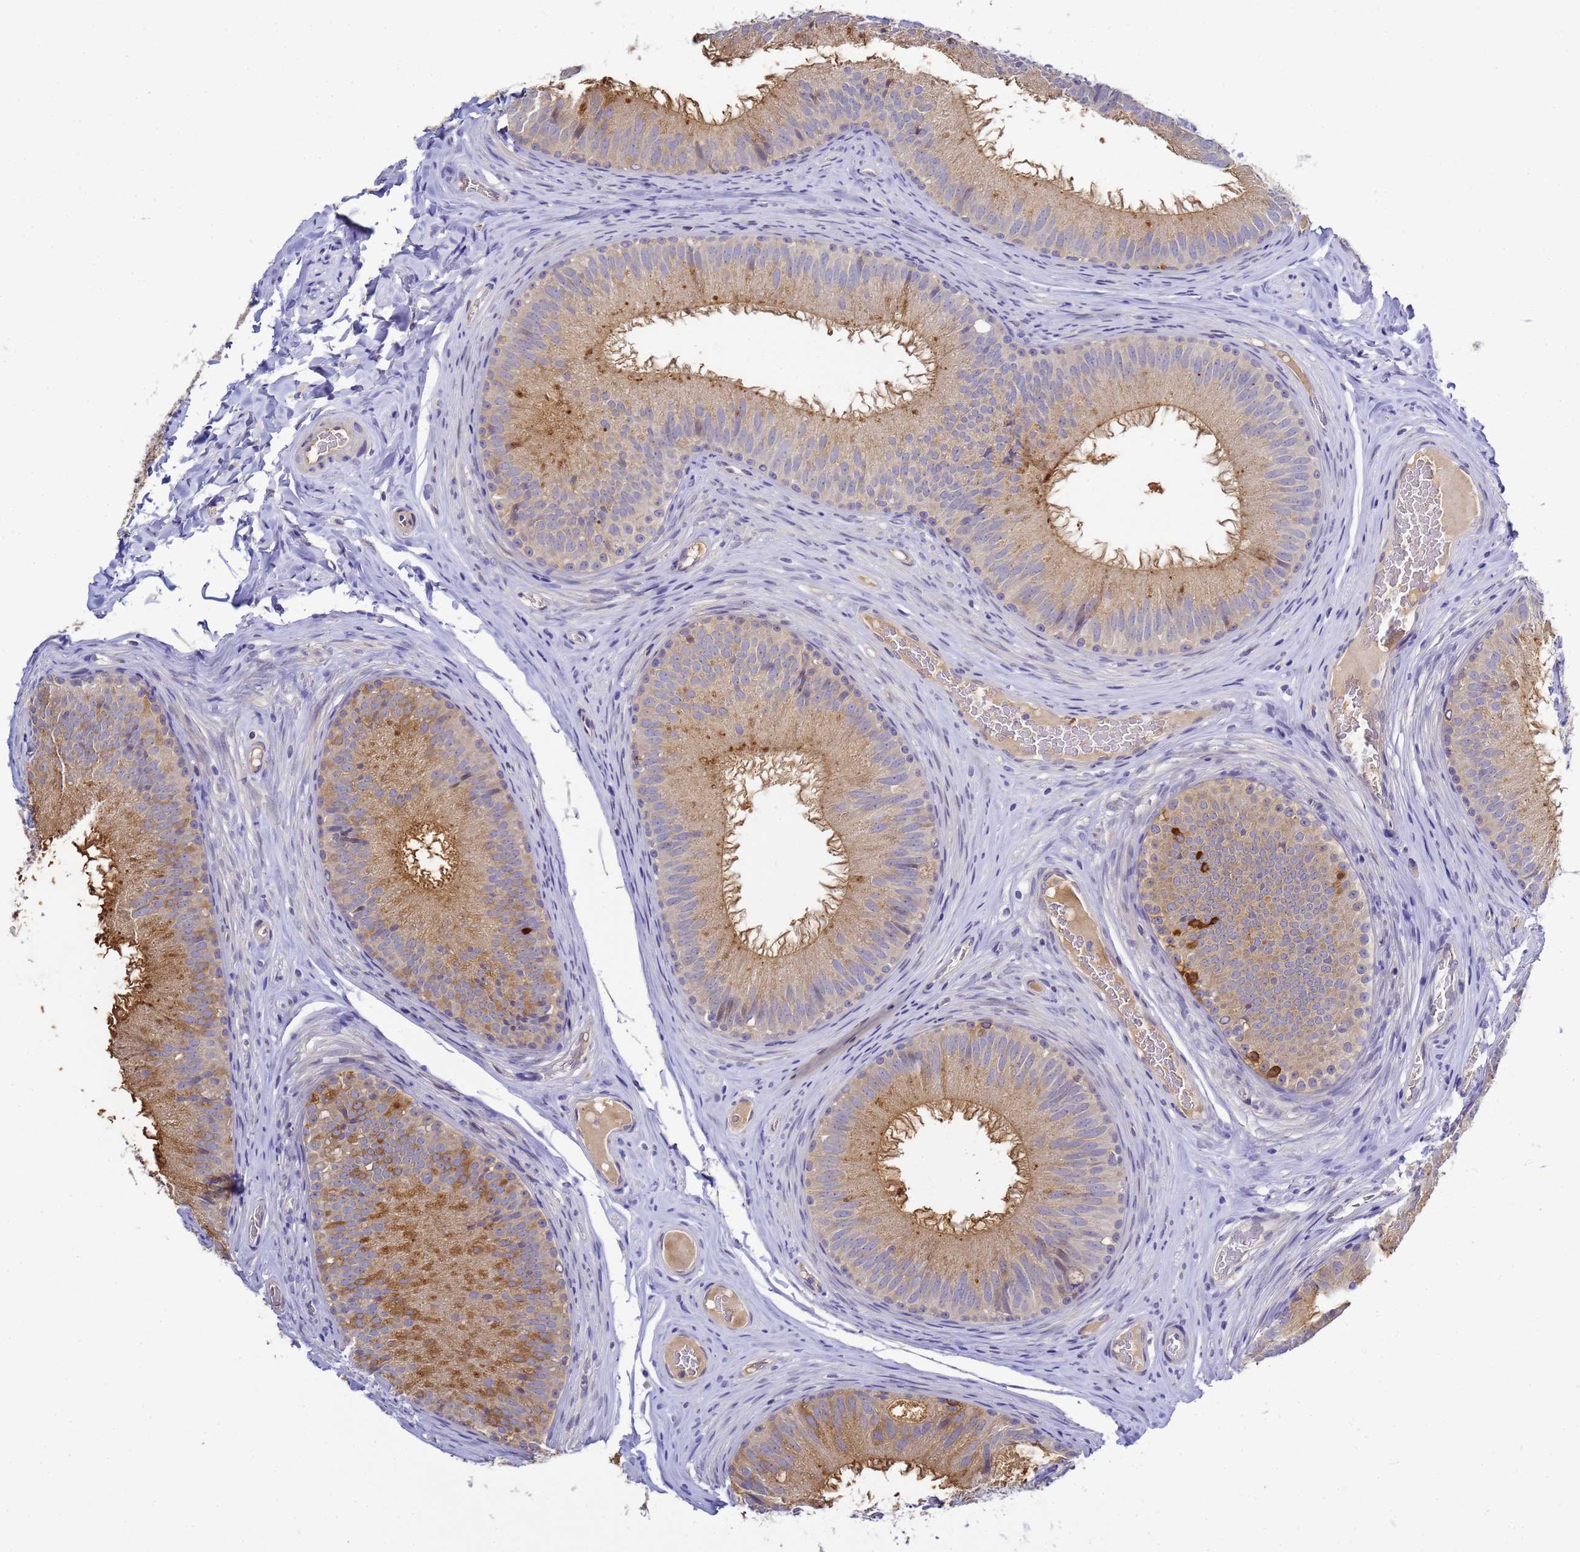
{"staining": {"intensity": "moderate", "quantity": "25%-75%", "location": "cytoplasmic/membranous"}, "tissue": "epididymis", "cell_type": "Glandular cells", "image_type": "normal", "snomed": [{"axis": "morphology", "description": "Normal tissue, NOS"}, {"axis": "topography", "description": "Epididymis"}], "caption": "Moderate cytoplasmic/membranous expression for a protein is present in about 25%-75% of glandular cells of benign epididymis using immunohistochemistry (IHC).", "gene": "TBCD", "patient": {"sex": "male", "age": 34}}